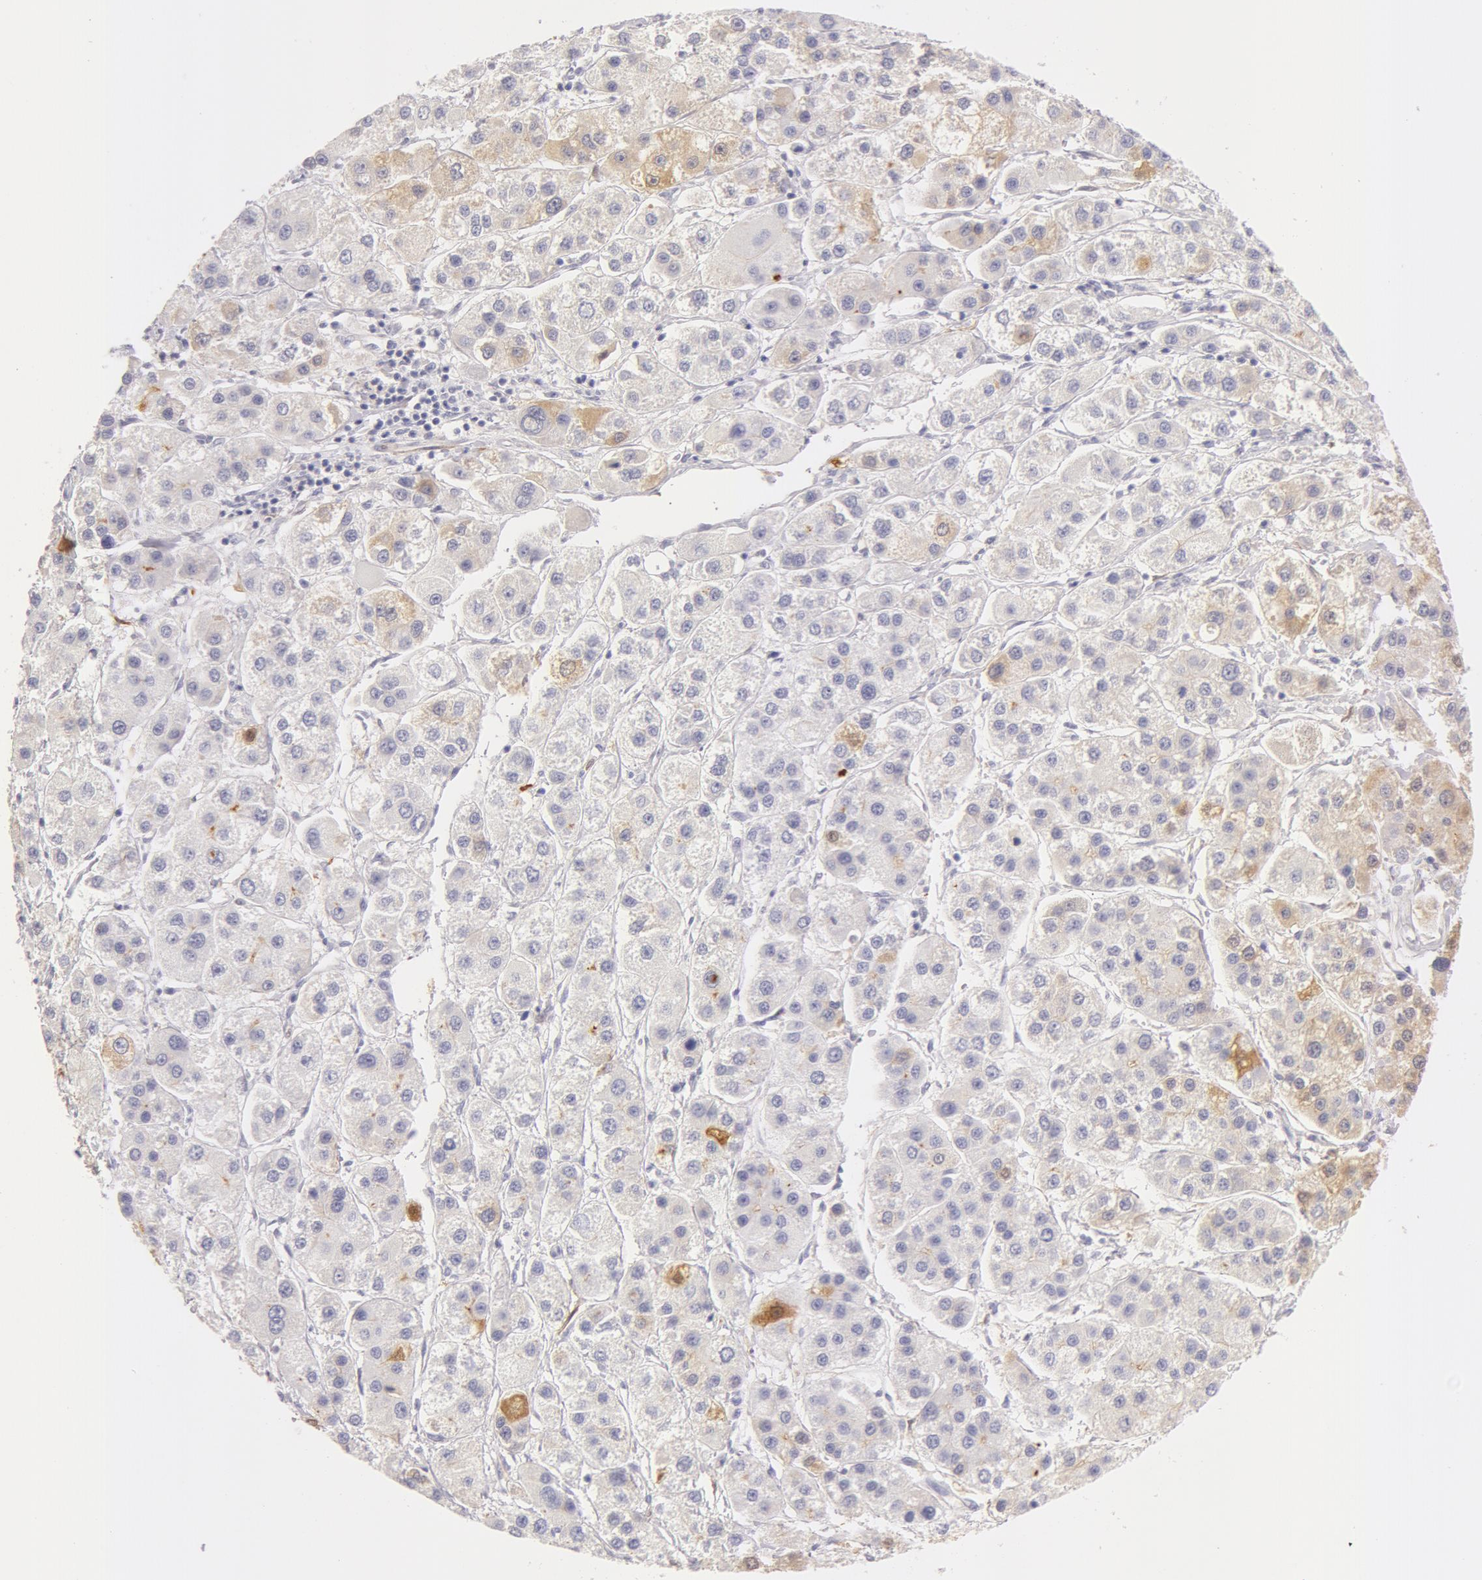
{"staining": {"intensity": "weak", "quantity": "<25%", "location": "cytoplasmic/membranous"}, "tissue": "liver cancer", "cell_type": "Tumor cells", "image_type": "cancer", "snomed": [{"axis": "morphology", "description": "Carcinoma, Hepatocellular, NOS"}, {"axis": "topography", "description": "Liver"}], "caption": "Tumor cells show no significant staining in liver cancer.", "gene": "AHSG", "patient": {"sex": "female", "age": 85}}